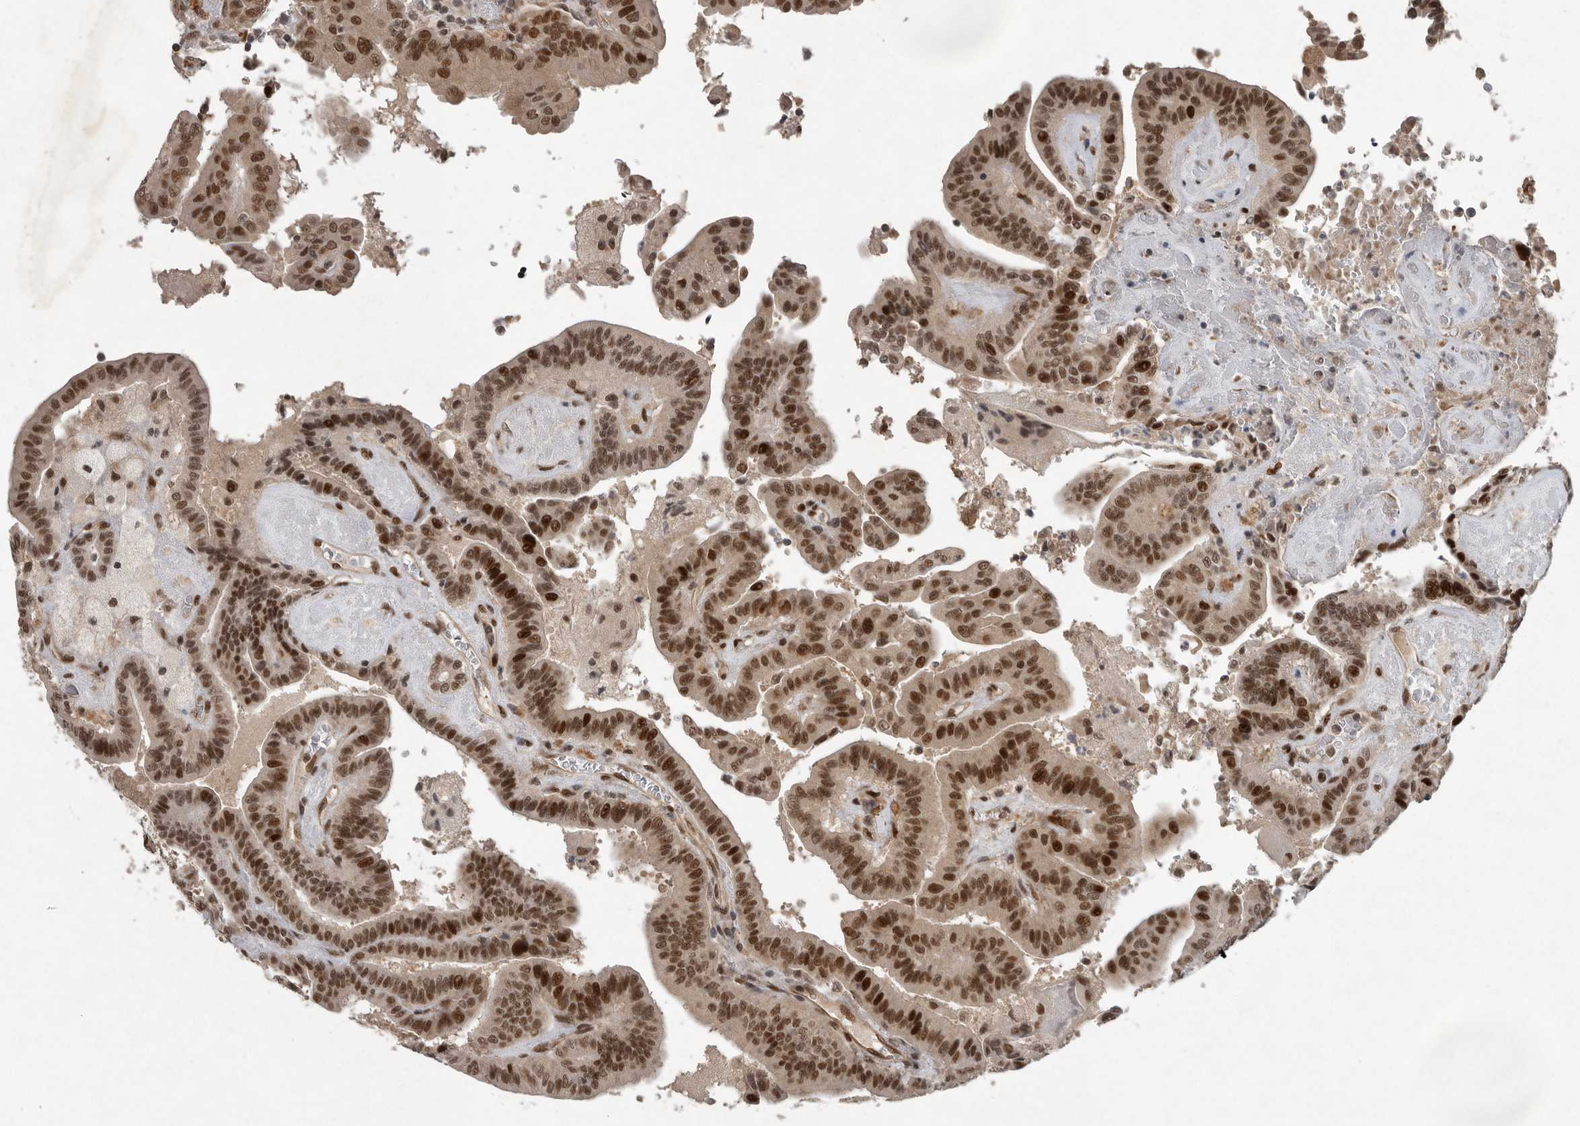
{"staining": {"intensity": "moderate", "quantity": ">75%", "location": "nuclear"}, "tissue": "thyroid cancer", "cell_type": "Tumor cells", "image_type": "cancer", "snomed": [{"axis": "morphology", "description": "Papillary adenocarcinoma, NOS"}, {"axis": "topography", "description": "Thyroid gland"}], "caption": "Brown immunohistochemical staining in thyroid cancer demonstrates moderate nuclear expression in about >75% of tumor cells.", "gene": "CDC27", "patient": {"sex": "male", "age": 33}}